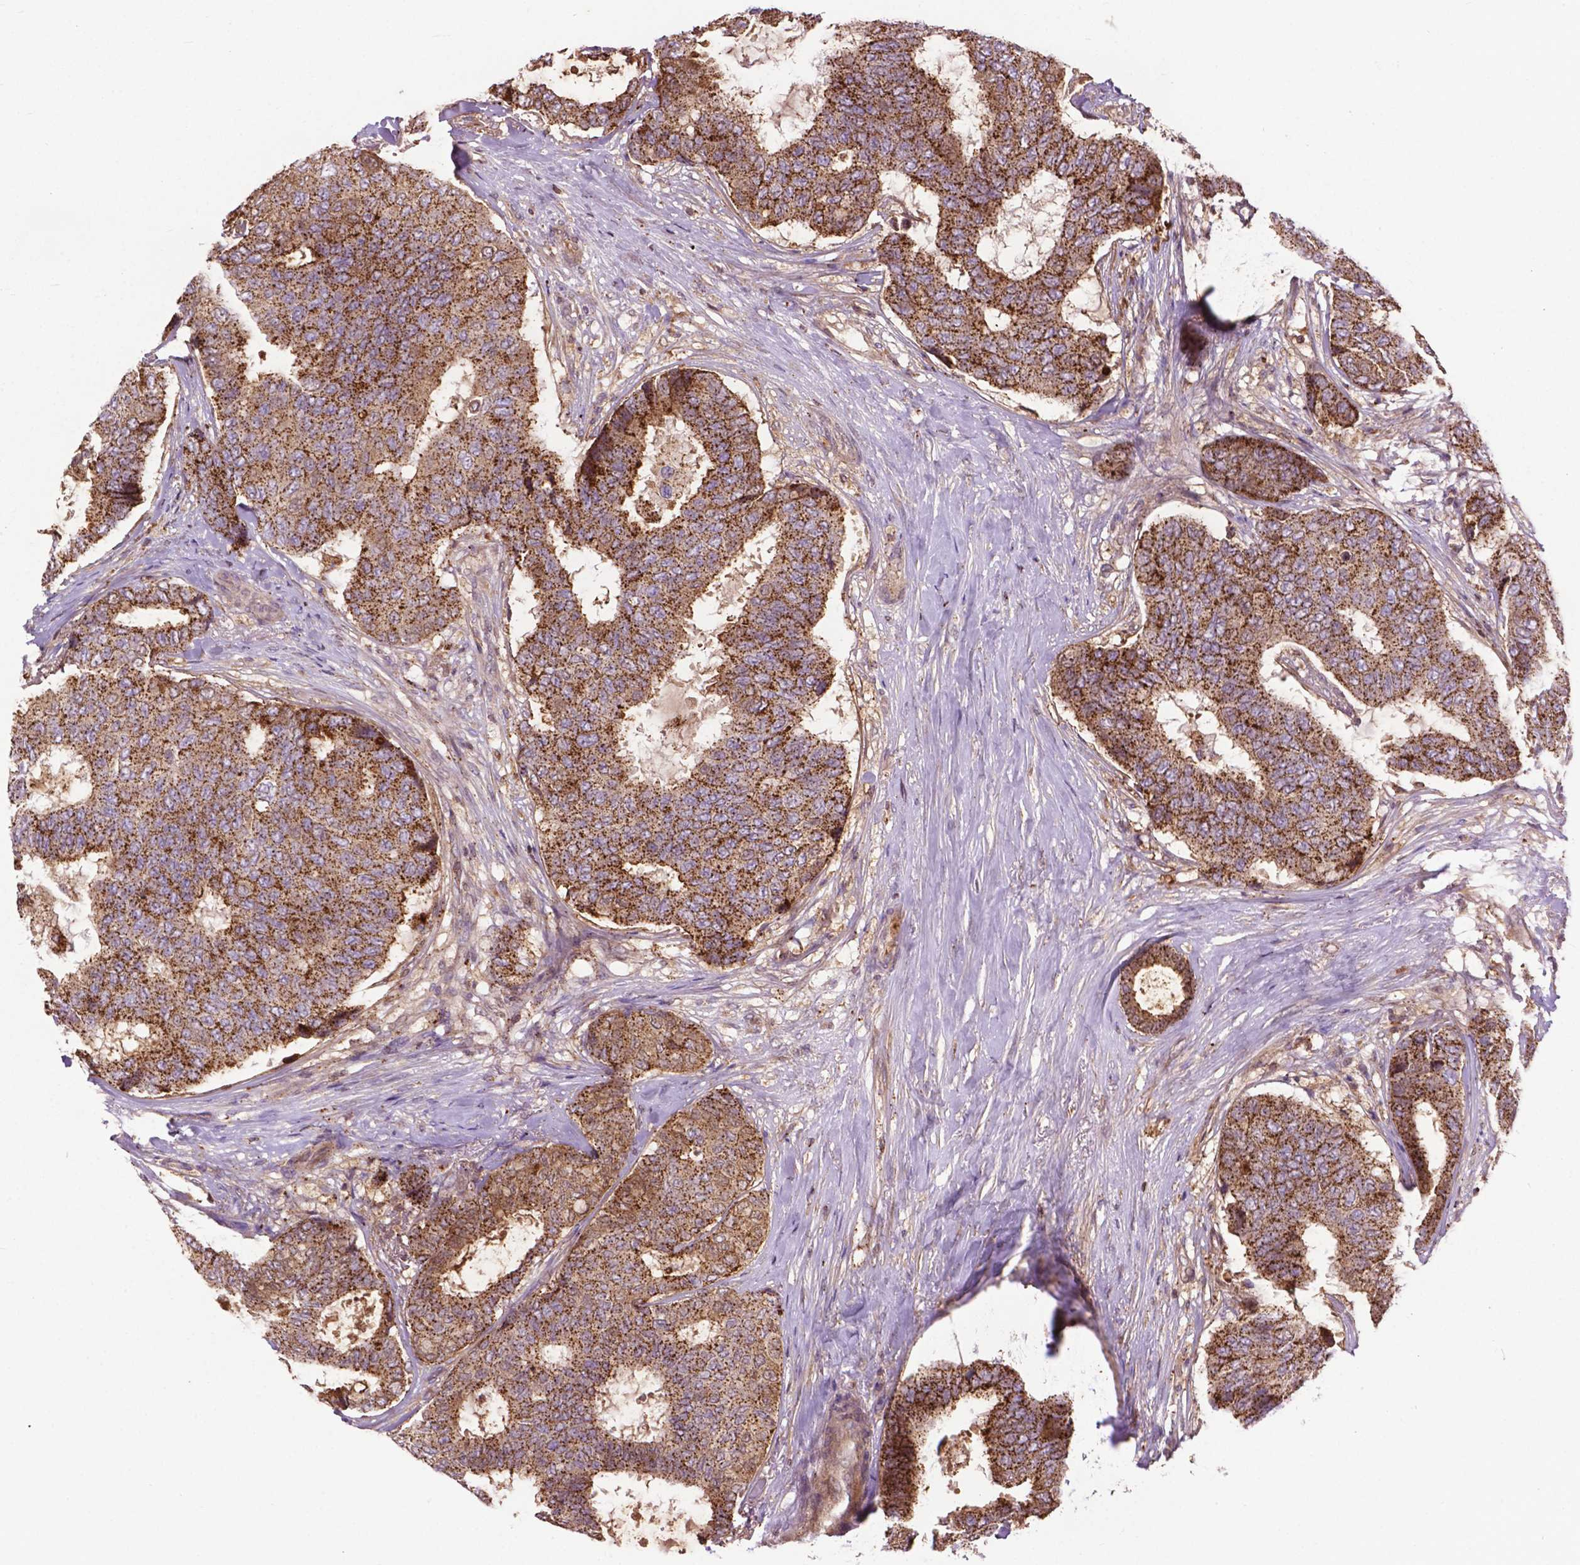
{"staining": {"intensity": "strong", "quantity": ">75%", "location": "cytoplasmic/membranous"}, "tissue": "breast cancer", "cell_type": "Tumor cells", "image_type": "cancer", "snomed": [{"axis": "morphology", "description": "Duct carcinoma"}, {"axis": "topography", "description": "Breast"}], "caption": "Protein staining of breast invasive ductal carcinoma tissue displays strong cytoplasmic/membranous staining in approximately >75% of tumor cells.", "gene": "CHMP4A", "patient": {"sex": "female", "age": 75}}